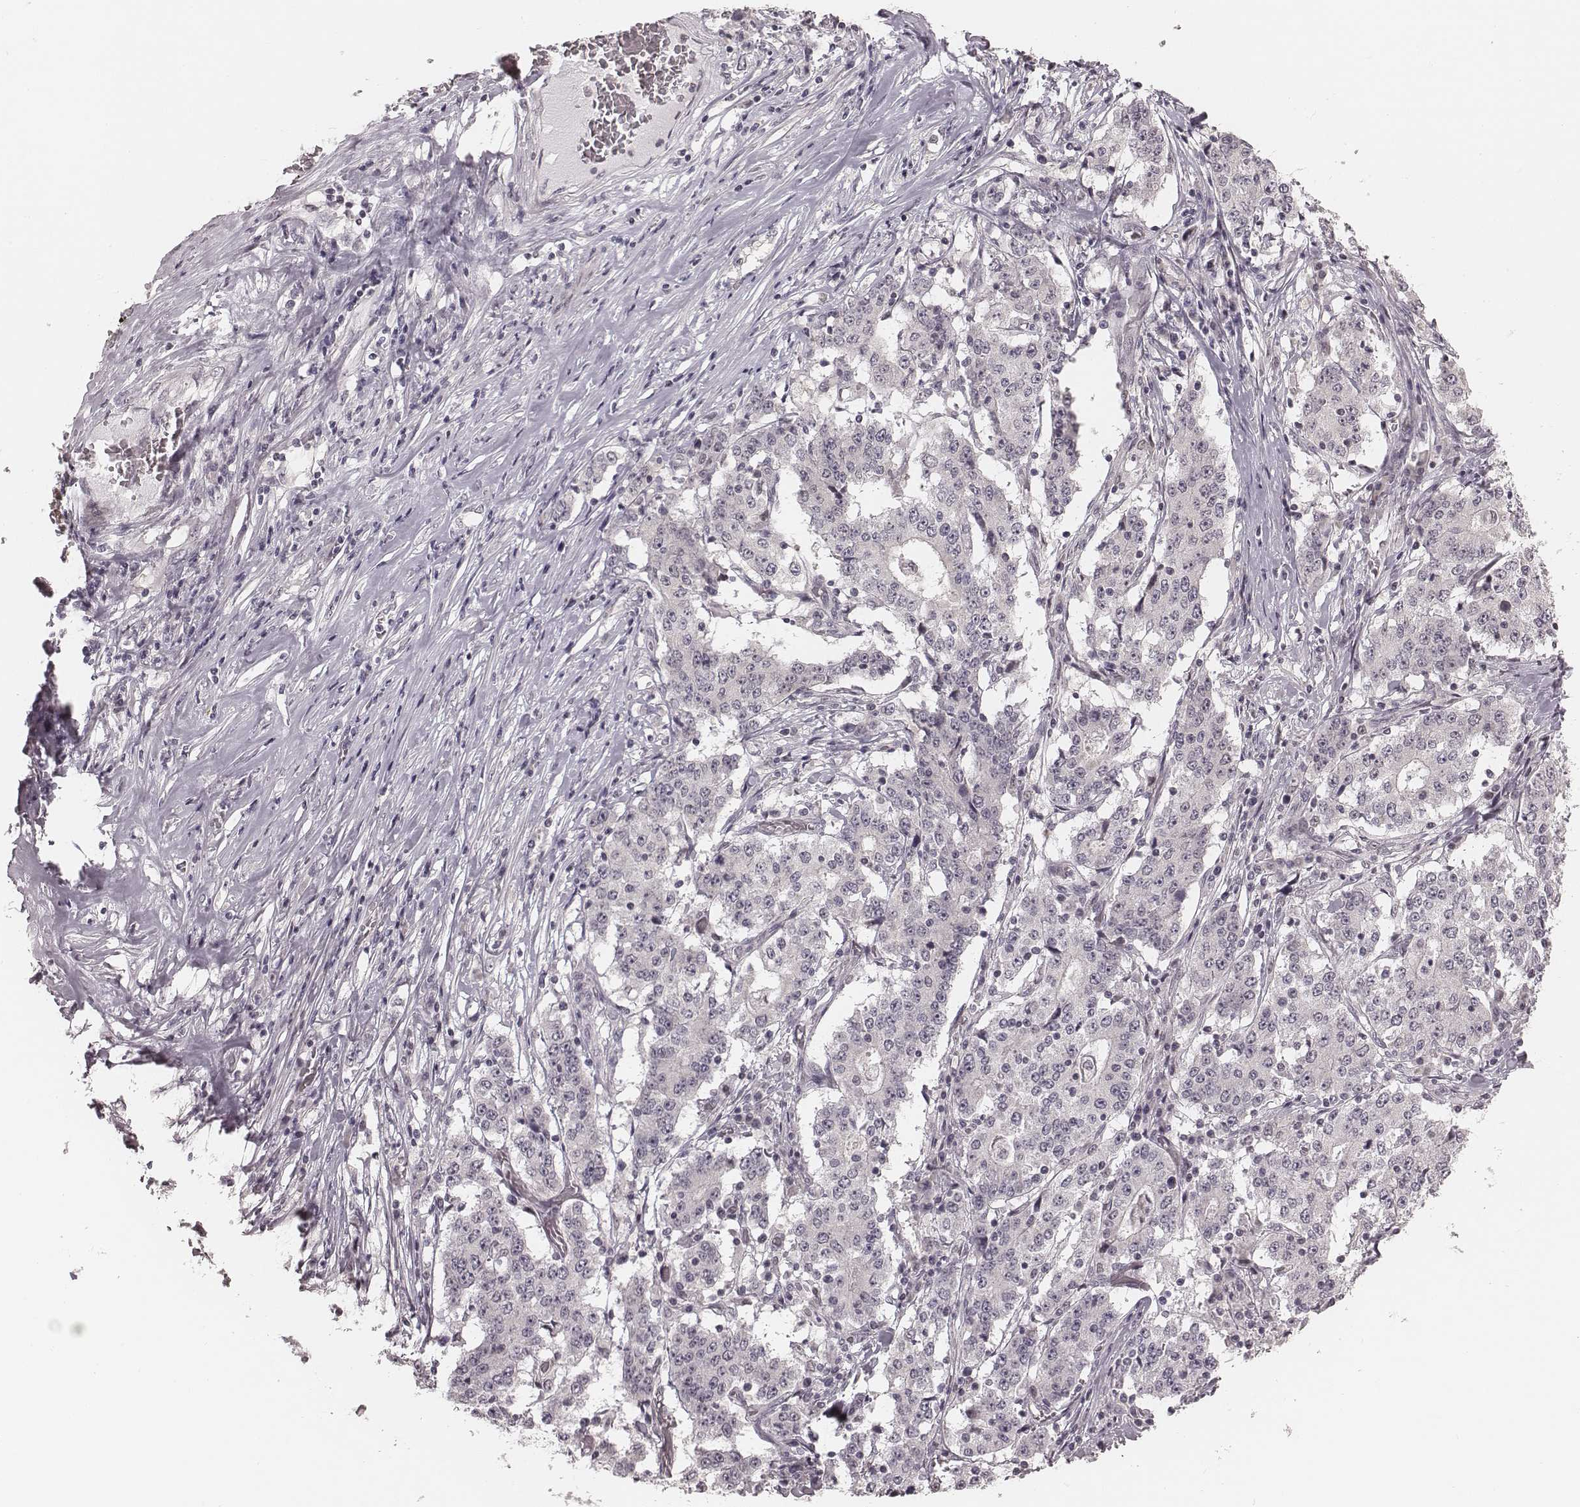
{"staining": {"intensity": "negative", "quantity": "none", "location": "none"}, "tissue": "stomach cancer", "cell_type": "Tumor cells", "image_type": "cancer", "snomed": [{"axis": "morphology", "description": "Adenocarcinoma, NOS"}, {"axis": "topography", "description": "Stomach"}], "caption": "Immunohistochemistry (IHC) photomicrograph of neoplastic tissue: human adenocarcinoma (stomach) stained with DAB (3,3'-diaminobenzidine) demonstrates no significant protein expression in tumor cells.", "gene": "IQCG", "patient": {"sex": "male", "age": 59}}